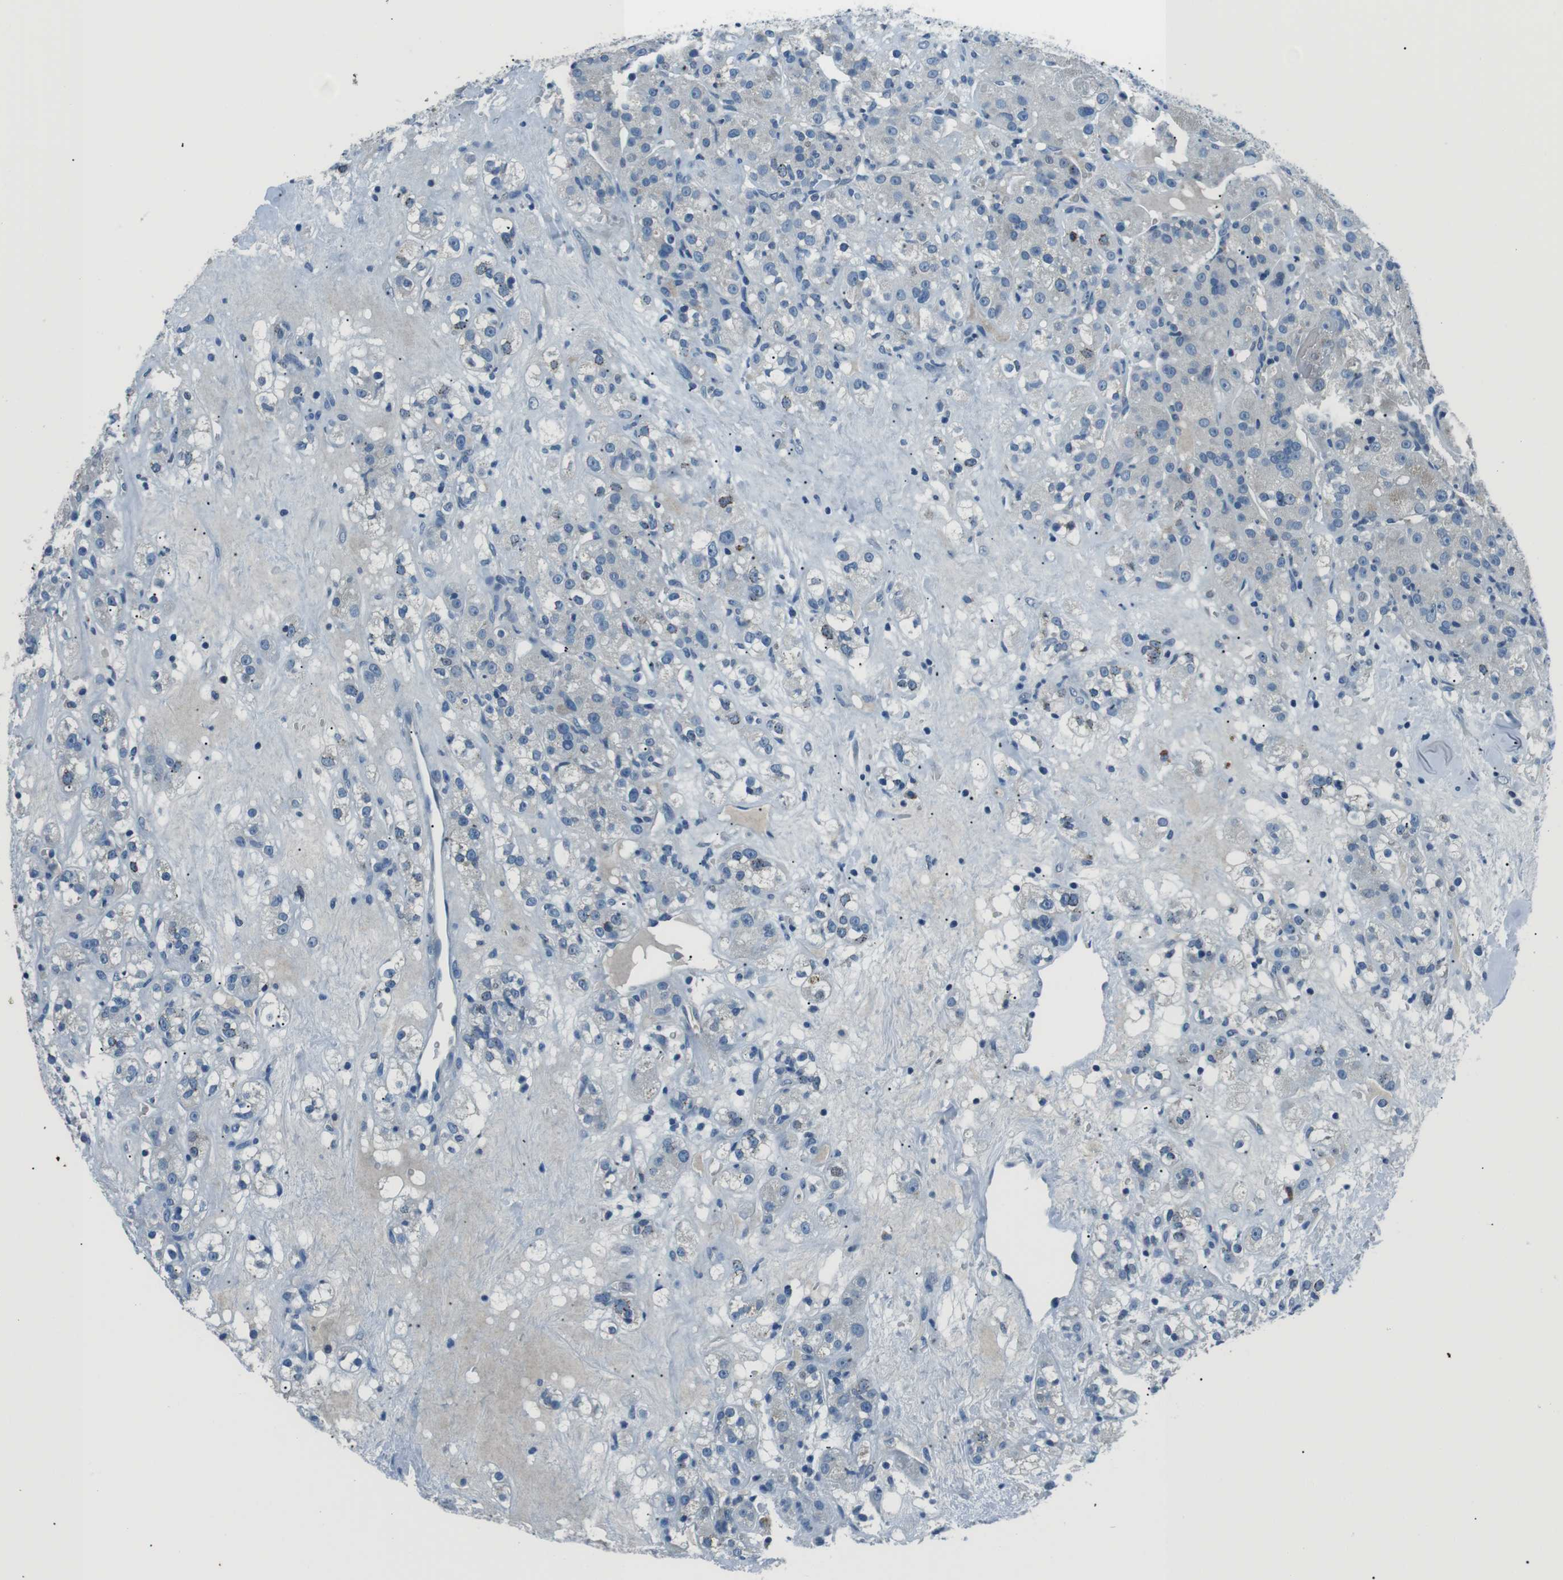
{"staining": {"intensity": "negative", "quantity": "none", "location": "none"}, "tissue": "renal cancer", "cell_type": "Tumor cells", "image_type": "cancer", "snomed": [{"axis": "morphology", "description": "Normal tissue, NOS"}, {"axis": "morphology", "description": "Adenocarcinoma, NOS"}, {"axis": "topography", "description": "Kidney"}], "caption": "High magnification brightfield microscopy of renal cancer (adenocarcinoma) stained with DAB (3,3'-diaminobenzidine) (brown) and counterstained with hematoxylin (blue): tumor cells show no significant expression.", "gene": "ST6GAL1", "patient": {"sex": "male", "age": 61}}